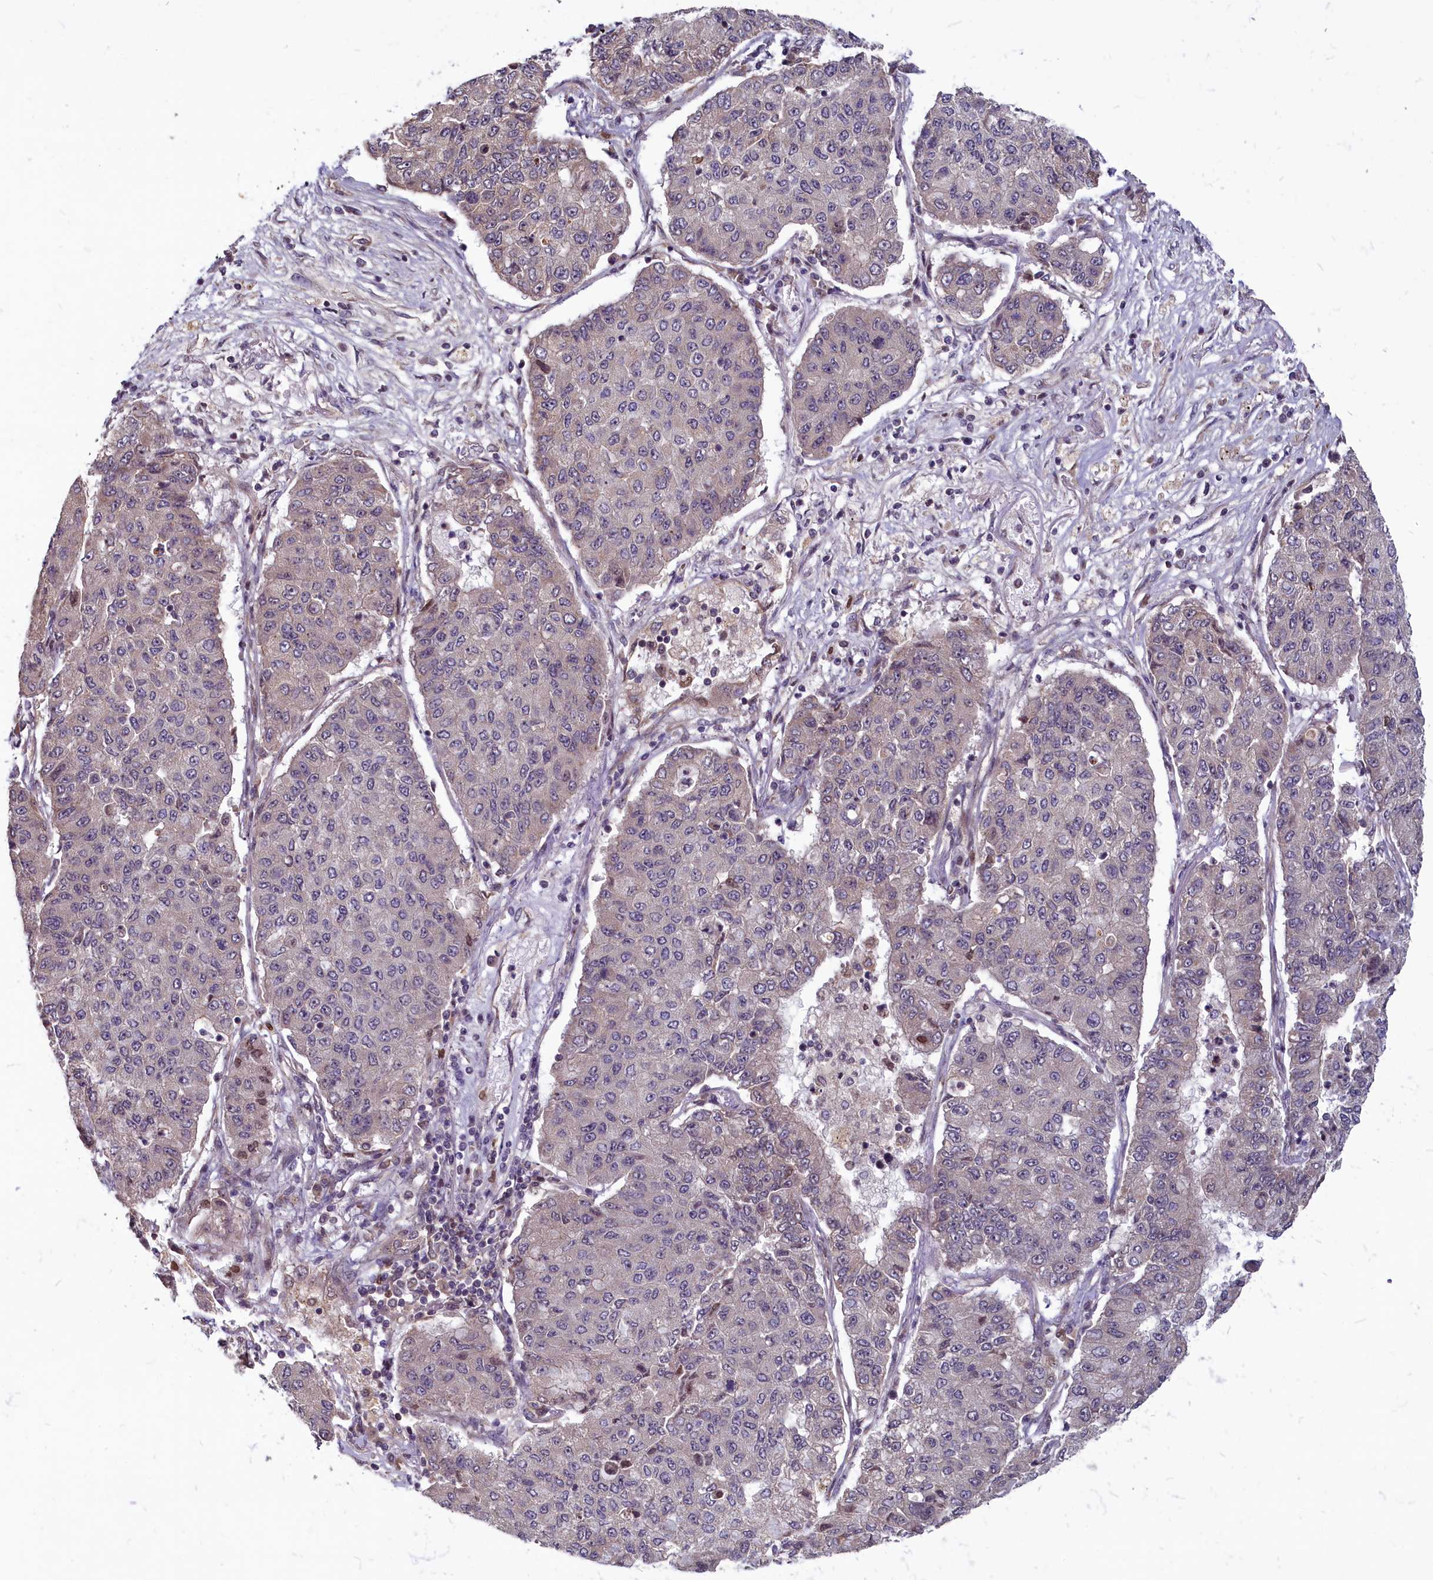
{"staining": {"intensity": "weak", "quantity": "<25%", "location": "cytoplasmic/membranous"}, "tissue": "lung cancer", "cell_type": "Tumor cells", "image_type": "cancer", "snomed": [{"axis": "morphology", "description": "Squamous cell carcinoma, NOS"}, {"axis": "topography", "description": "Lung"}], "caption": "Tumor cells show no significant expression in squamous cell carcinoma (lung).", "gene": "MYCBP", "patient": {"sex": "male", "age": 74}}